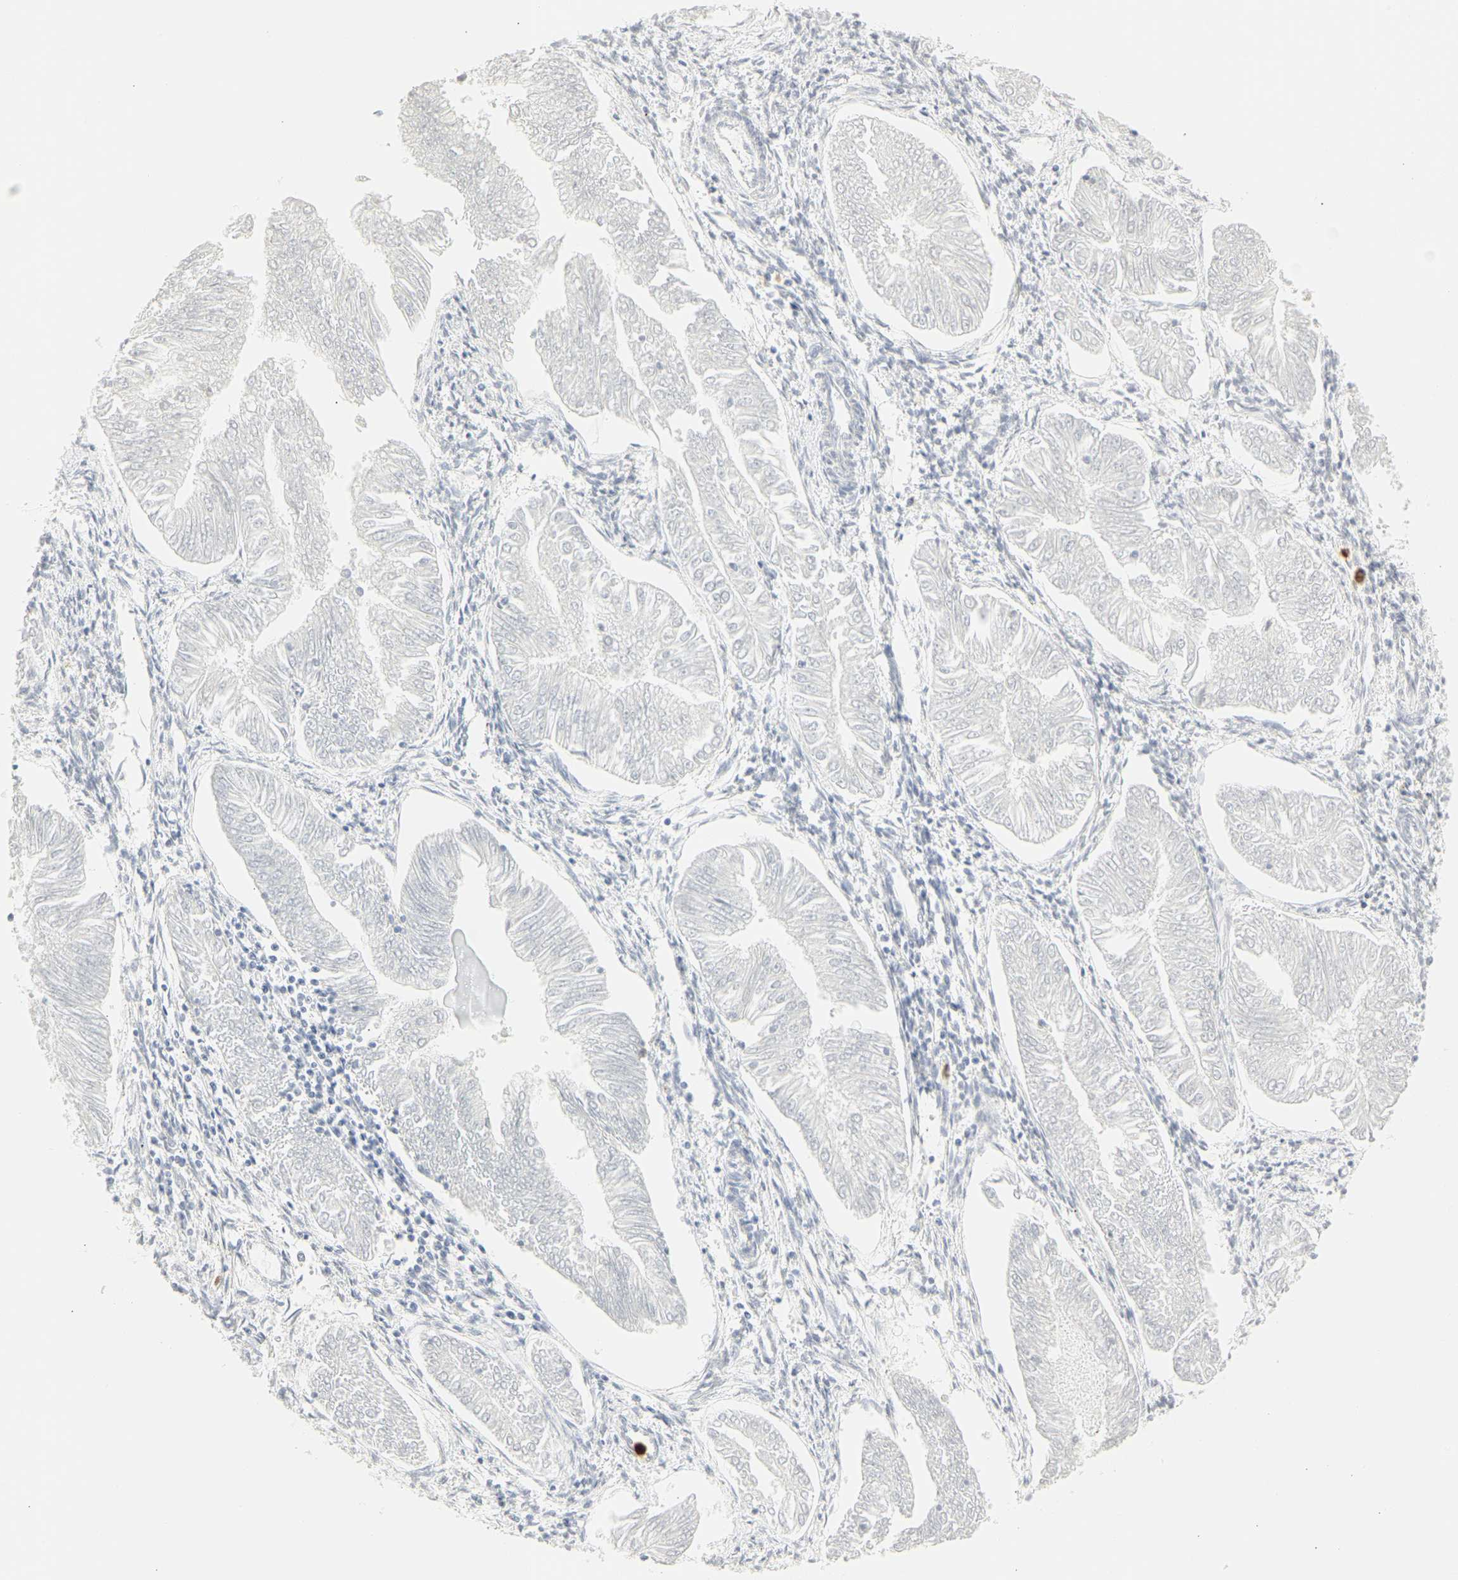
{"staining": {"intensity": "negative", "quantity": "none", "location": "none"}, "tissue": "endometrial cancer", "cell_type": "Tumor cells", "image_type": "cancer", "snomed": [{"axis": "morphology", "description": "Adenocarcinoma, NOS"}, {"axis": "topography", "description": "Endometrium"}], "caption": "DAB (3,3'-diaminobenzidine) immunohistochemical staining of human endometrial adenocarcinoma shows no significant positivity in tumor cells.", "gene": "MPO", "patient": {"sex": "female", "age": 53}}